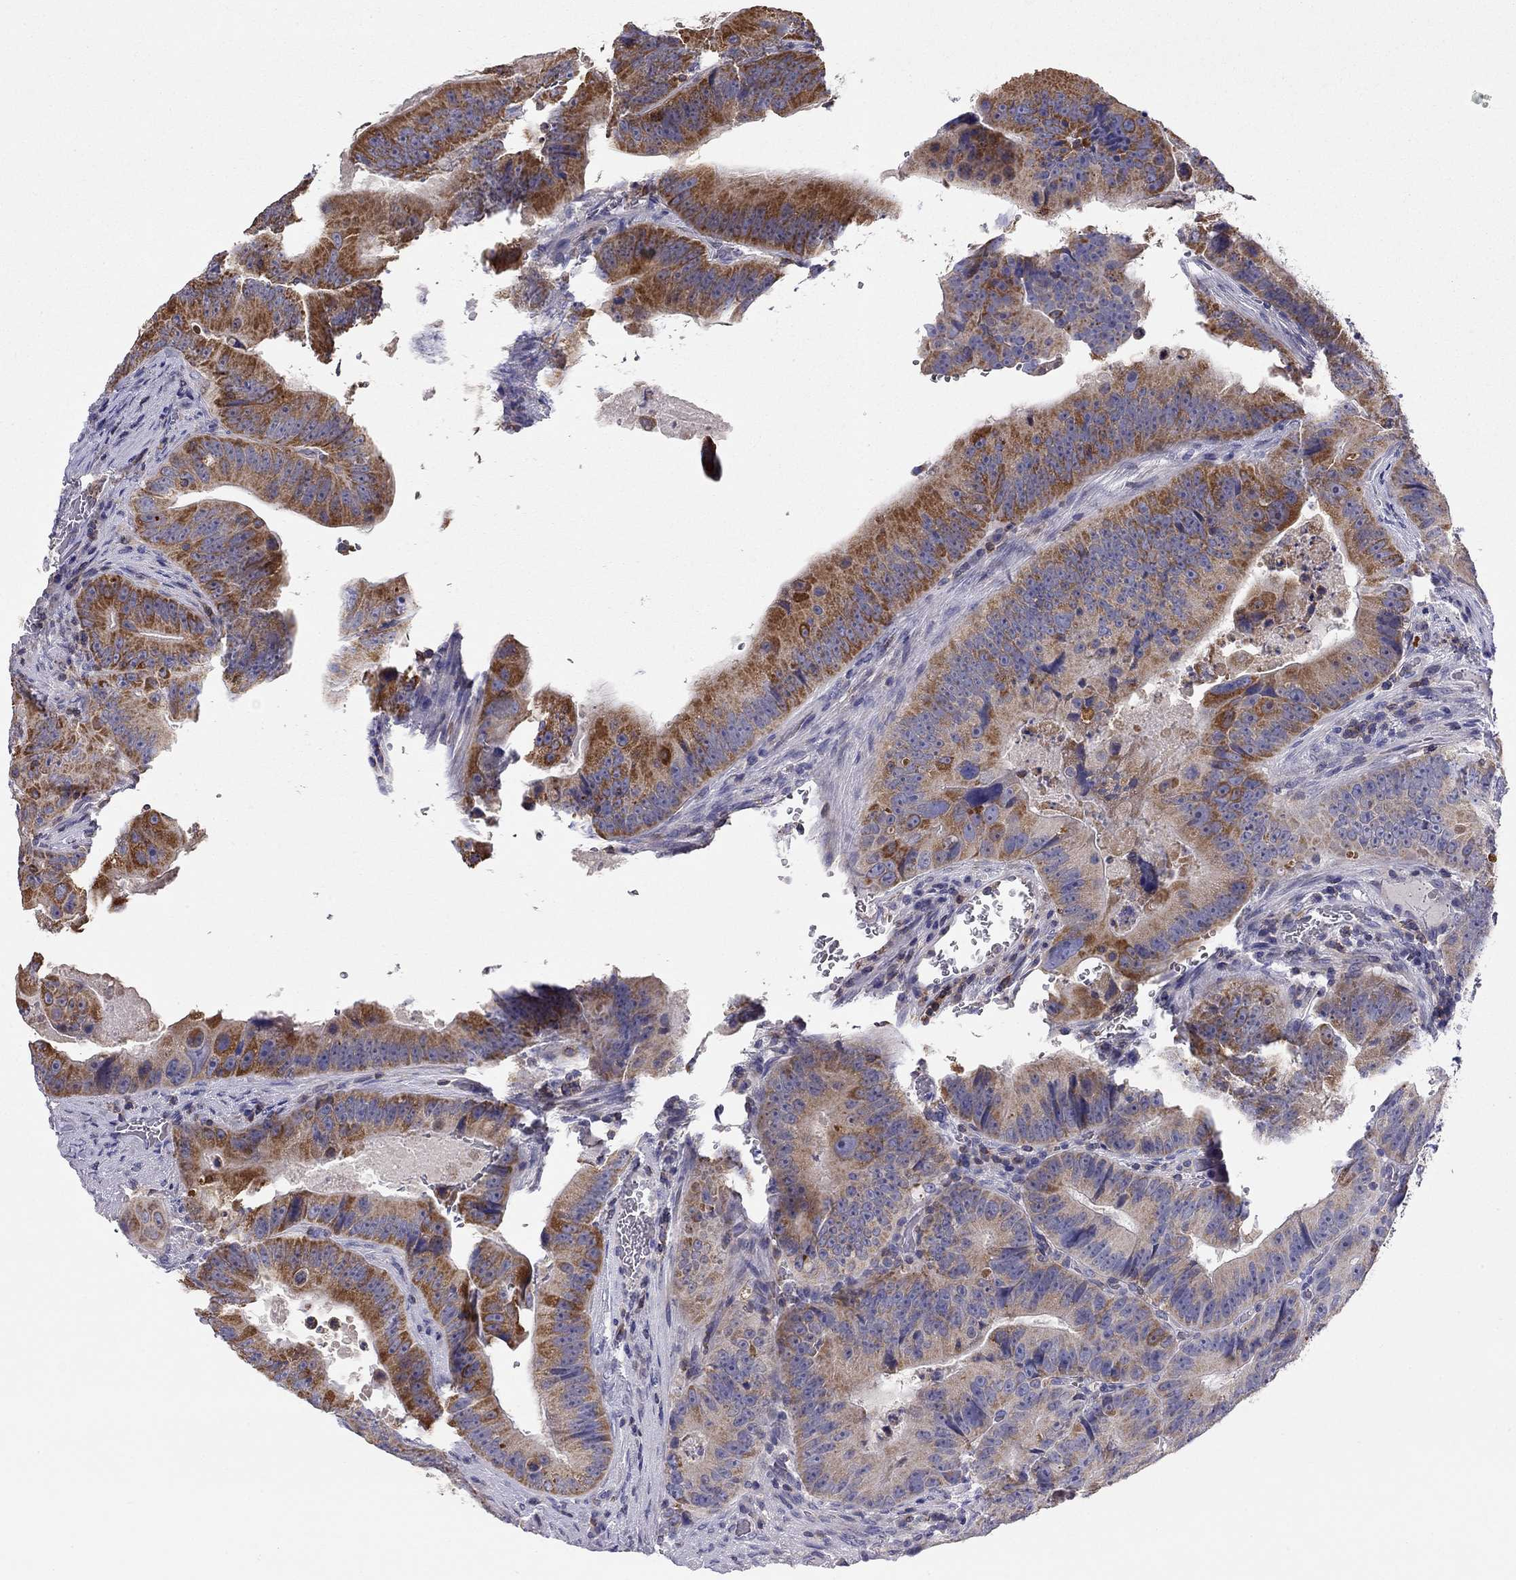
{"staining": {"intensity": "strong", "quantity": "<25%", "location": "cytoplasmic/membranous"}, "tissue": "colorectal cancer", "cell_type": "Tumor cells", "image_type": "cancer", "snomed": [{"axis": "morphology", "description": "Adenocarcinoma, NOS"}, {"axis": "topography", "description": "Colon"}], "caption": "Immunohistochemistry micrograph of neoplastic tissue: human colorectal cancer (adenocarcinoma) stained using IHC displays medium levels of strong protein expression localized specifically in the cytoplasmic/membranous of tumor cells, appearing as a cytoplasmic/membranous brown color.", "gene": "CITED1", "patient": {"sex": "female", "age": 86}}